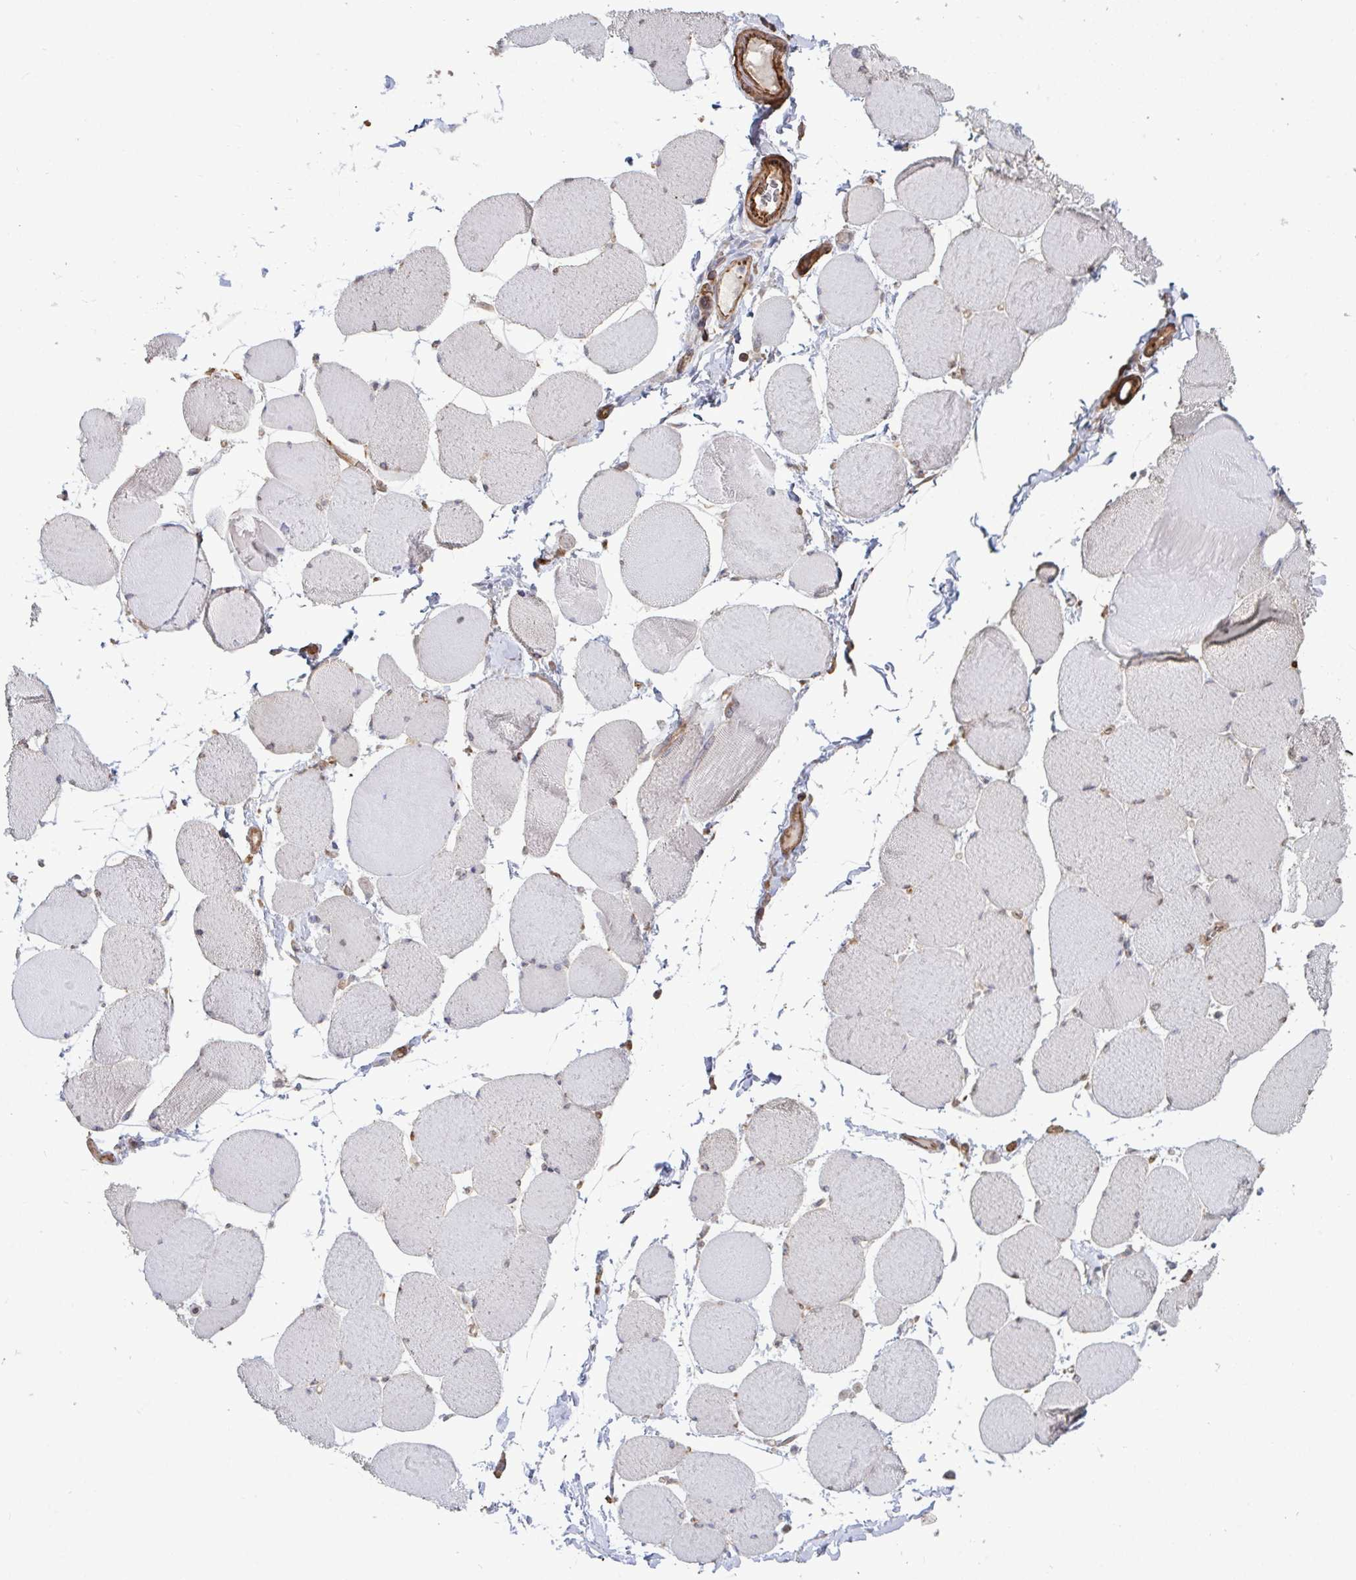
{"staining": {"intensity": "negative", "quantity": "none", "location": "none"}, "tissue": "skeletal muscle", "cell_type": "Myocytes", "image_type": "normal", "snomed": [{"axis": "morphology", "description": "Normal tissue, NOS"}, {"axis": "topography", "description": "Skeletal muscle"}], "caption": "Immunohistochemistry of normal skeletal muscle shows no staining in myocytes. Nuclei are stained in blue.", "gene": "ISCU", "patient": {"sex": "female", "age": 75}}